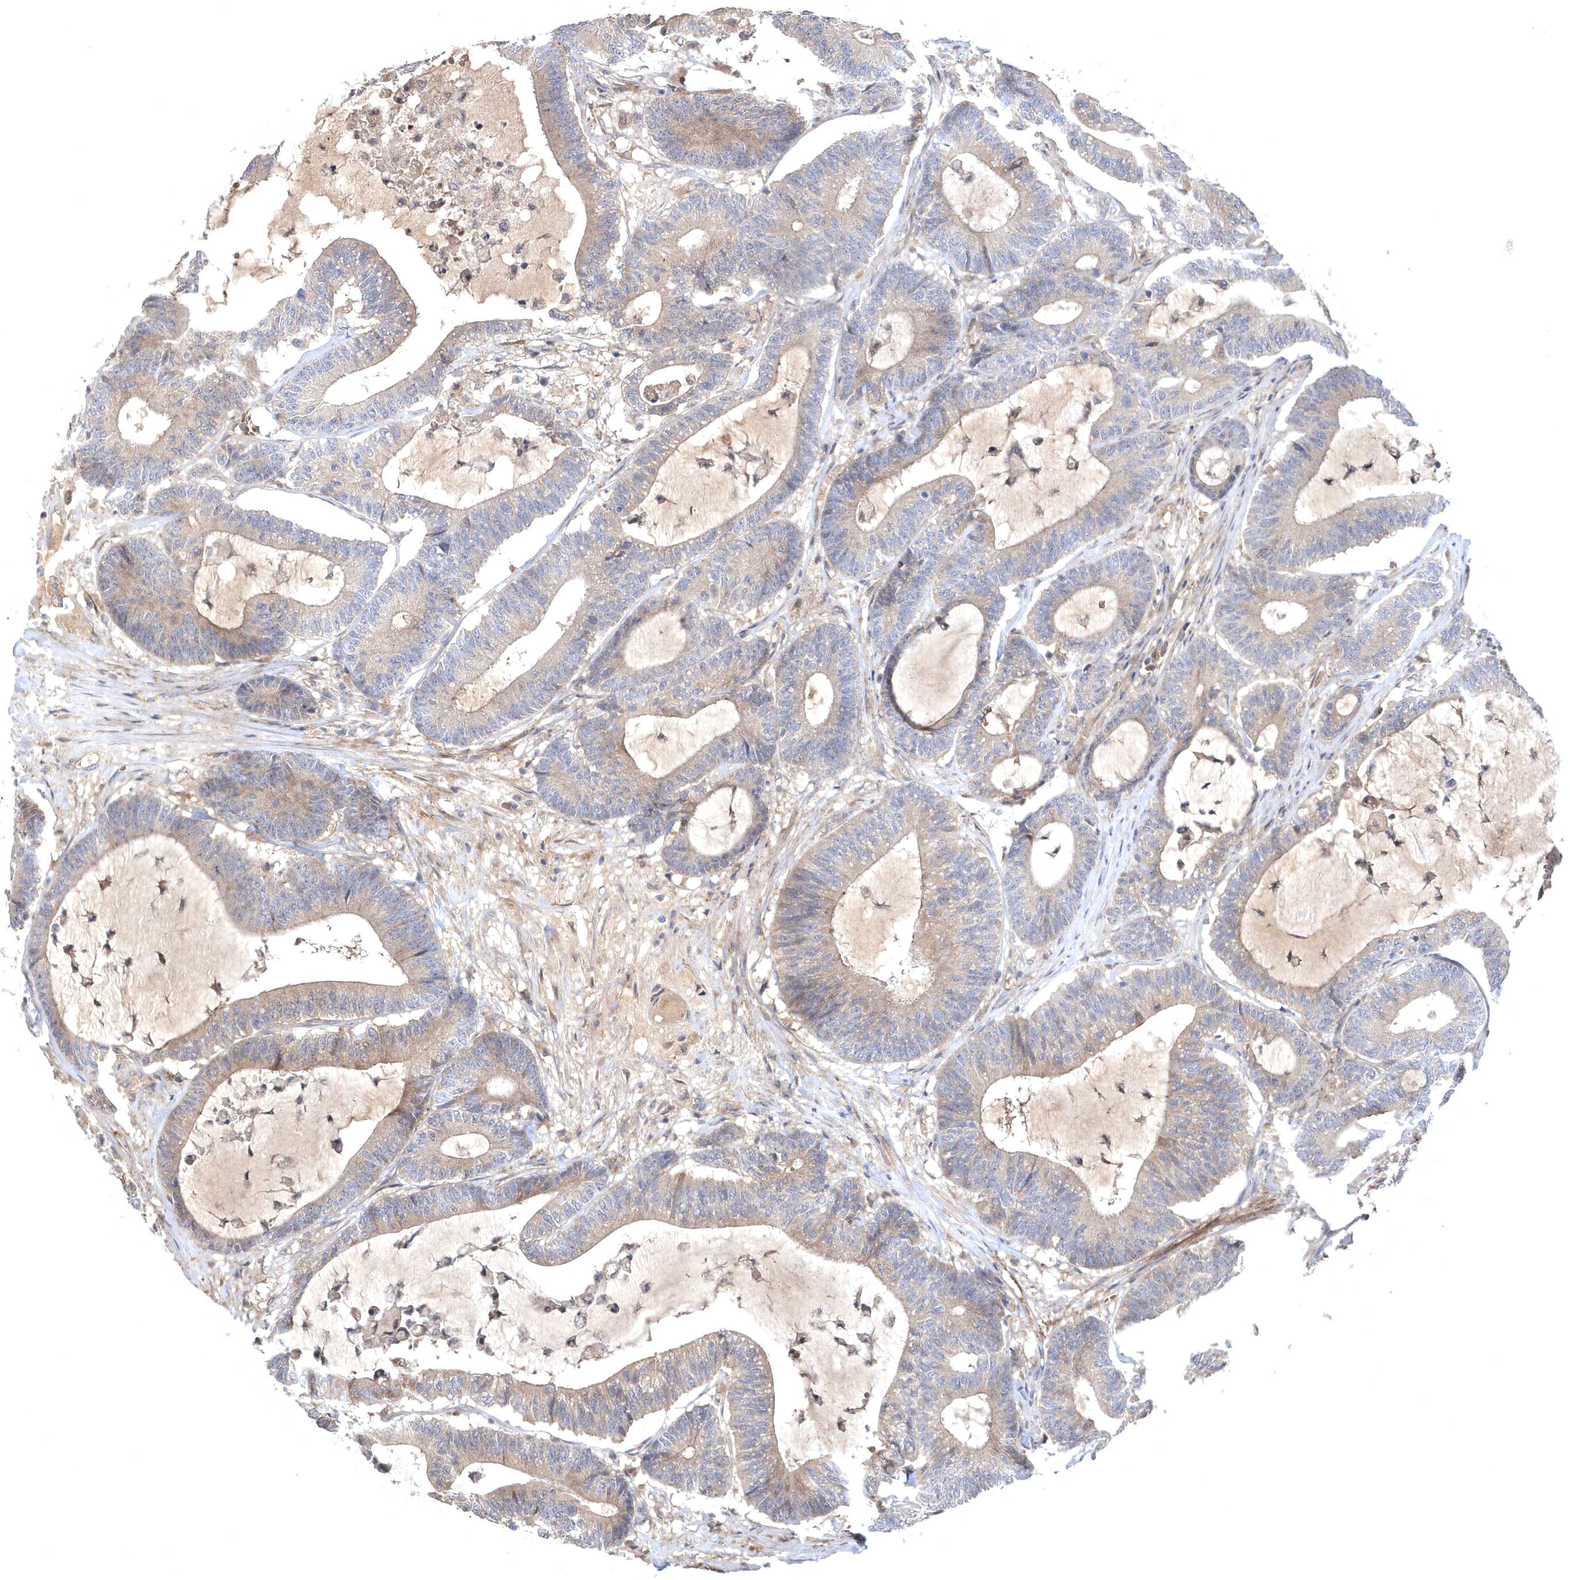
{"staining": {"intensity": "weak", "quantity": ">75%", "location": "cytoplasmic/membranous"}, "tissue": "colorectal cancer", "cell_type": "Tumor cells", "image_type": "cancer", "snomed": [{"axis": "morphology", "description": "Adenocarcinoma, NOS"}, {"axis": "topography", "description": "Colon"}], "caption": "Immunohistochemical staining of colorectal cancer (adenocarcinoma) reveals low levels of weak cytoplasmic/membranous expression in about >75% of tumor cells.", "gene": "HMGCS1", "patient": {"sex": "female", "age": 84}}